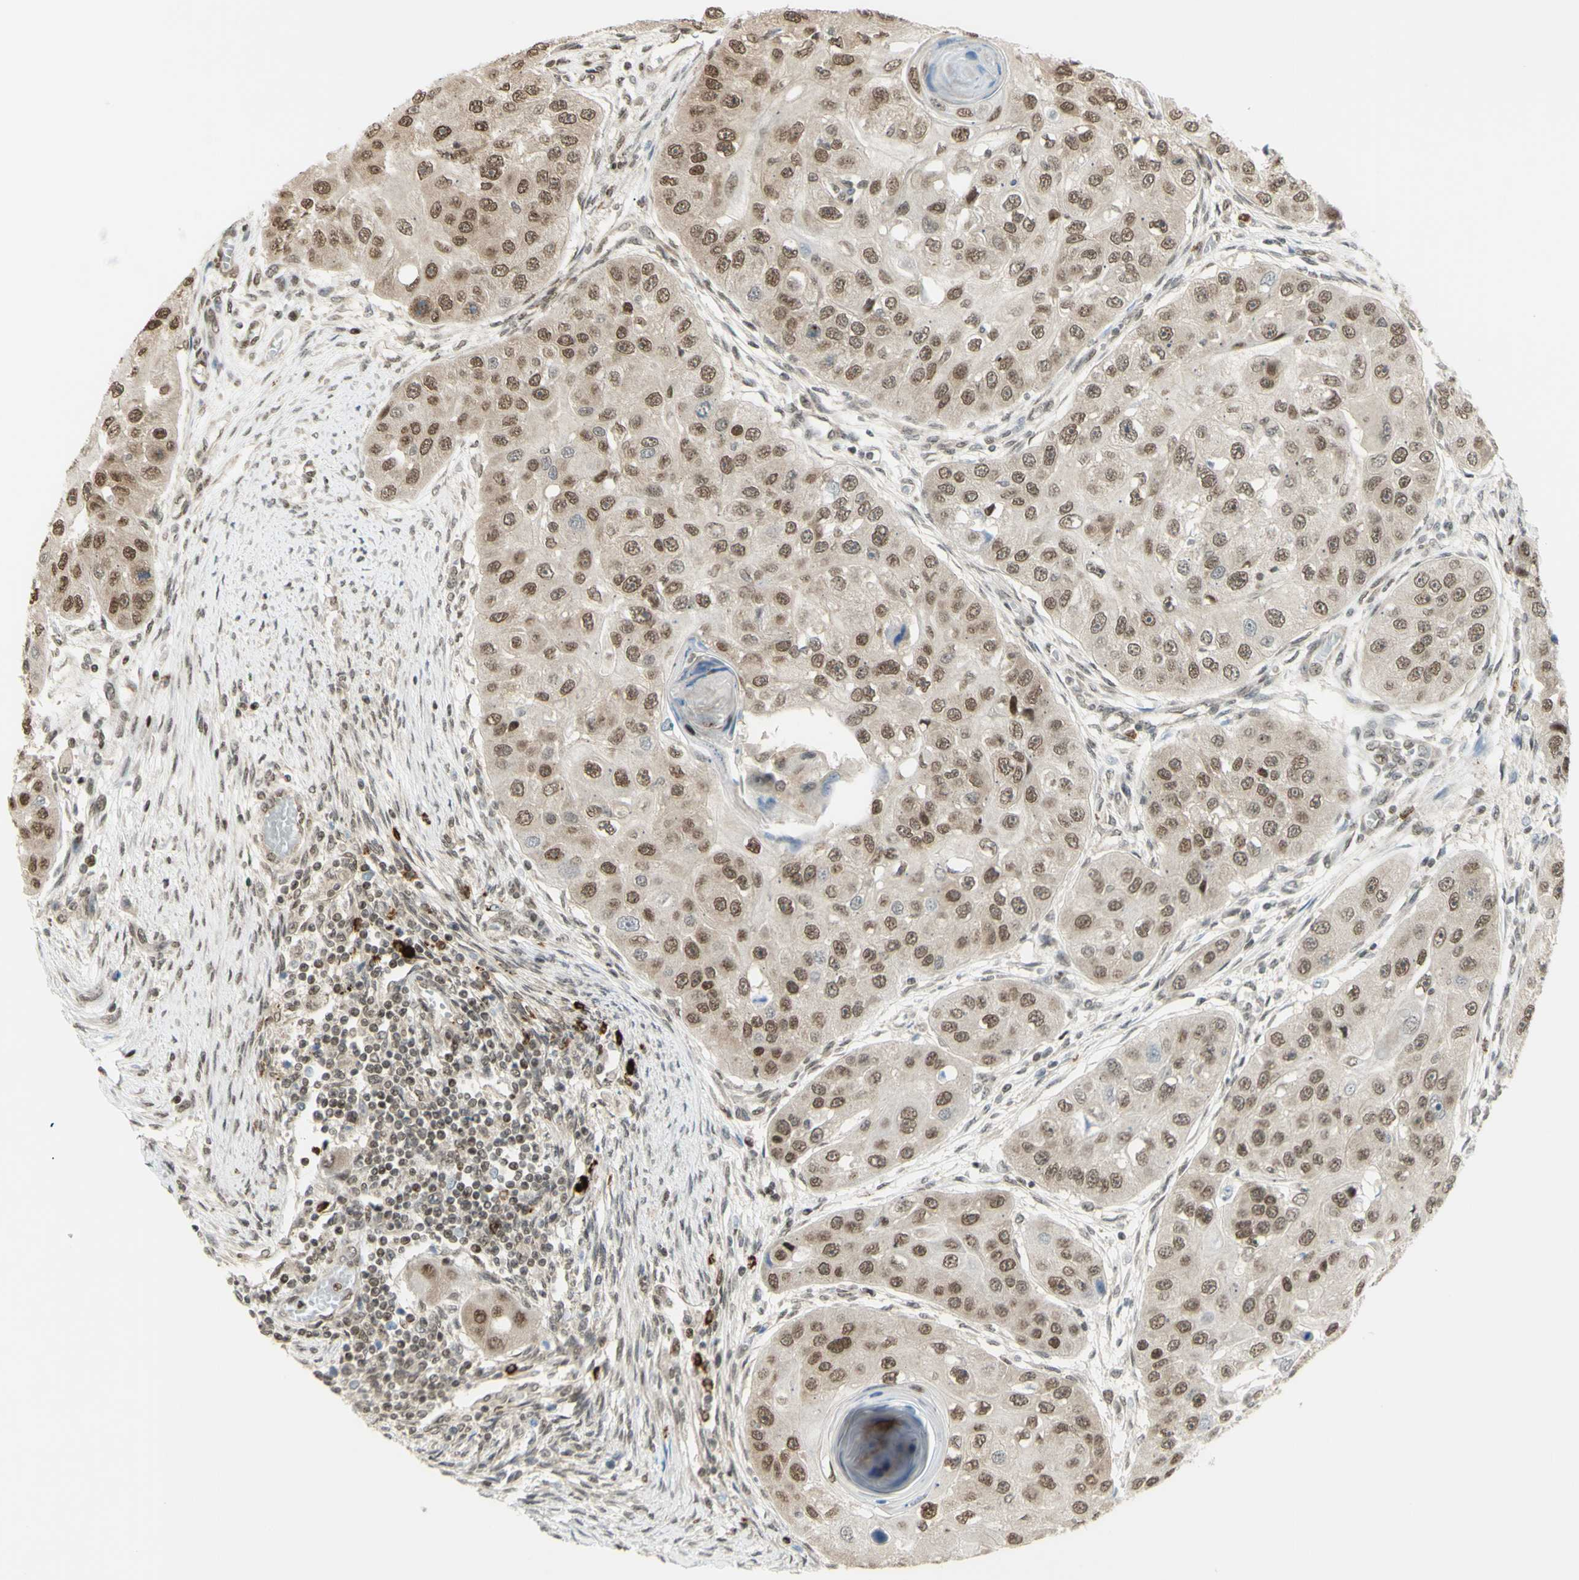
{"staining": {"intensity": "weak", "quantity": ">75%", "location": "nuclear"}, "tissue": "head and neck cancer", "cell_type": "Tumor cells", "image_type": "cancer", "snomed": [{"axis": "morphology", "description": "Normal tissue, NOS"}, {"axis": "morphology", "description": "Squamous cell carcinoma, NOS"}, {"axis": "topography", "description": "Skeletal muscle"}, {"axis": "topography", "description": "Head-Neck"}], "caption": "A brown stain shows weak nuclear staining of a protein in head and neck squamous cell carcinoma tumor cells.", "gene": "ZMYM6", "patient": {"sex": "male", "age": 51}}